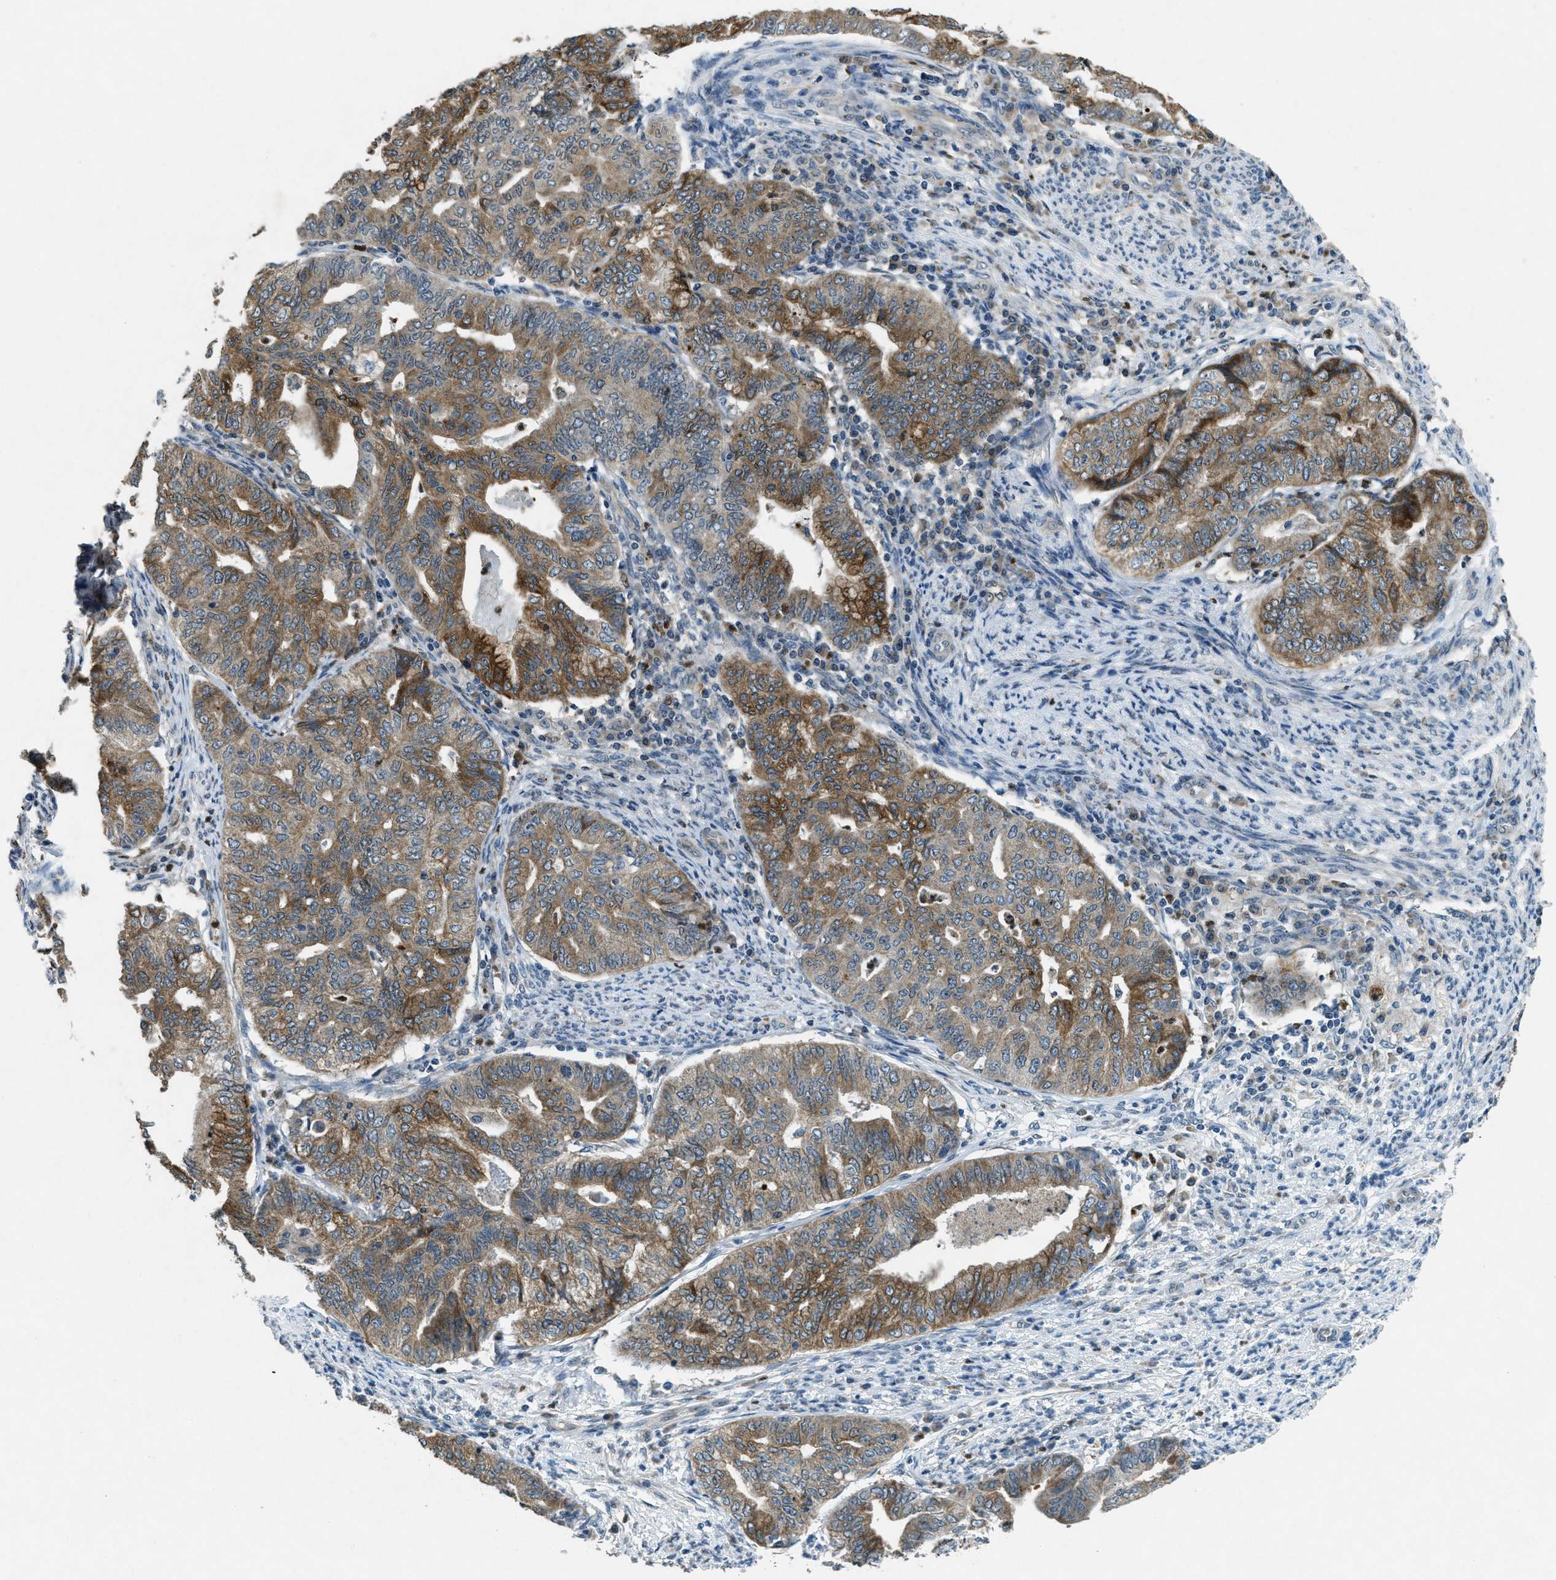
{"staining": {"intensity": "moderate", "quantity": ">75%", "location": "cytoplasmic/membranous"}, "tissue": "endometrial cancer", "cell_type": "Tumor cells", "image_type": "cancer", "snomed": [{"axis": "morphology", "description": "Adenocarcinoma, NOS"}, {"axis": "topography", "description": "Endometrium"}], "caption": "Immunohistochemical staining of endometrial adenocarcinoma displays moderate cytoplasmic/membranous protein expression in approximately >75% of tumor cells.", "gene": "RAB3D", "patient": {"sex": "female", "age": 79}}